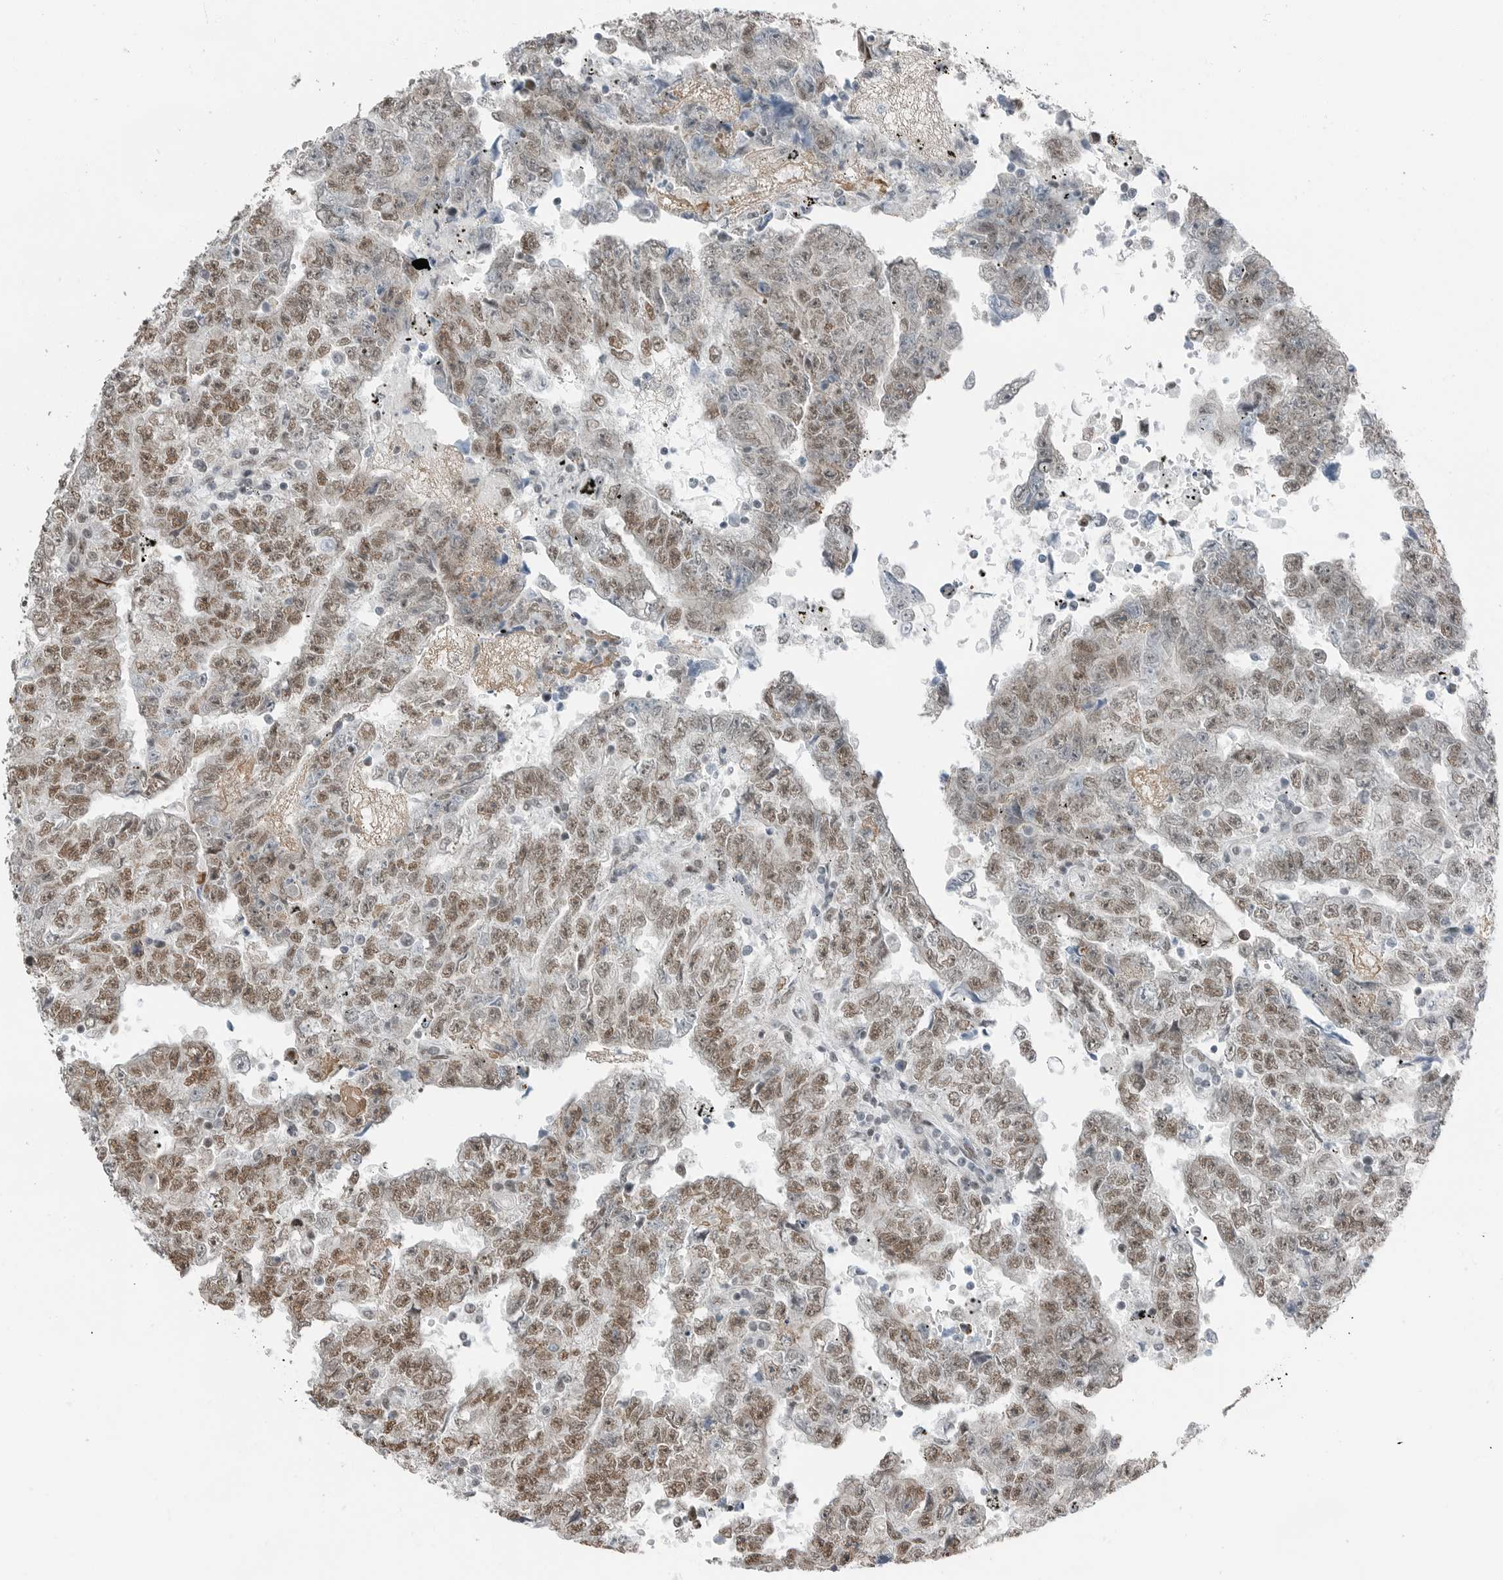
{"staining": {"intensity": "moderate", "quantity": ">75%", "location": "nuclear"}, "tissue": "testis cancer", "cell_type": "Tumor cells", "image_type": "cancer", "snomed": [{"axis": "morphology", "description": "Carcinoma, Embryonal, NOS"}, {"axis": "topography", "description": "Testis"}], "caption": "The immunohistochemical stain labels moderate nuclear positivity in tumor cells of testis cancer tissue.", "gene": "BLZF1", "patient": {"sex": "male", "age": 25}}